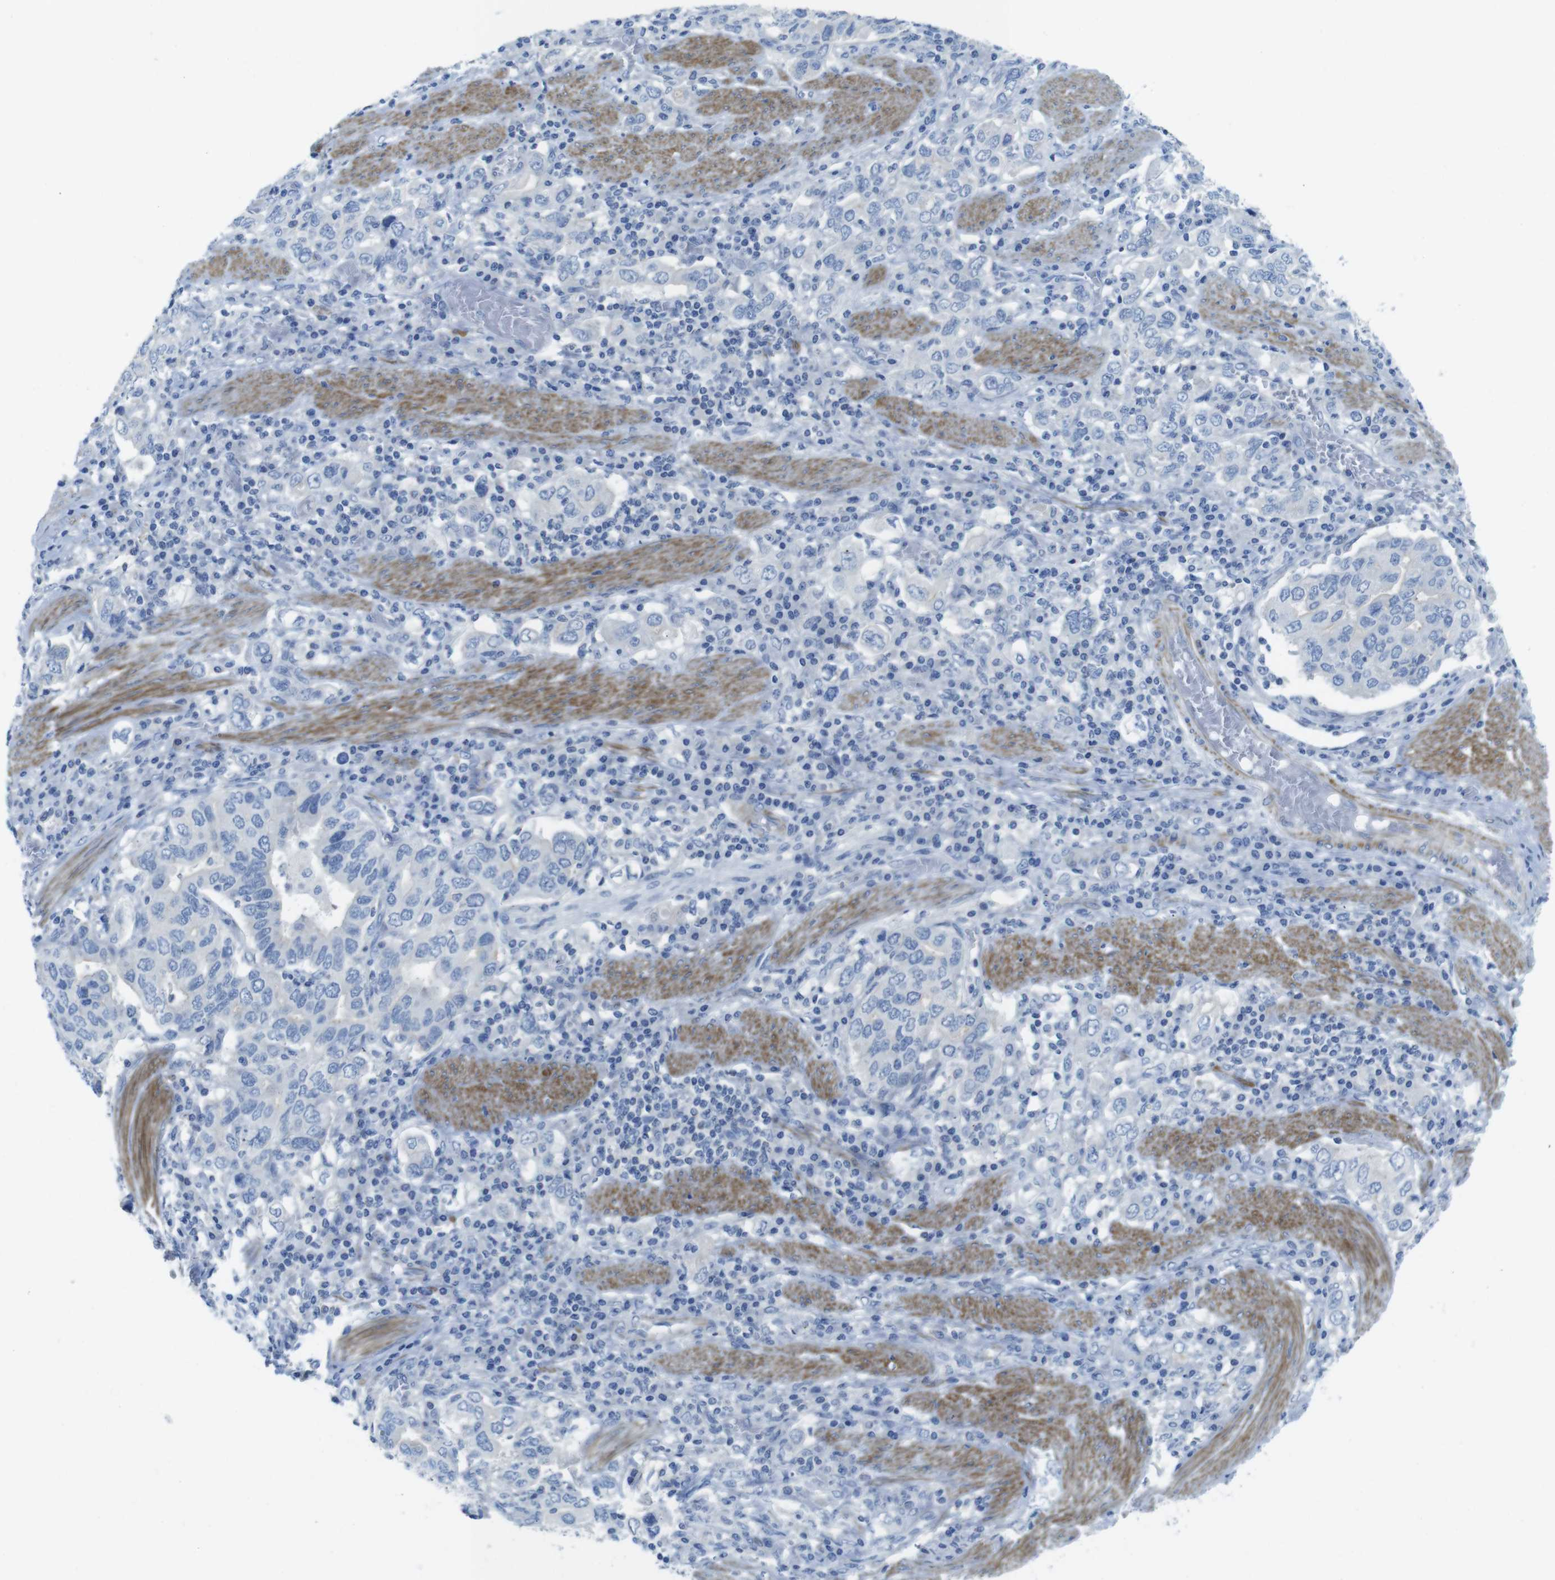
{"staining": {"intensity": "negative", "quantity": "none", "location": "none"}, "tissue": "stomach cancer", "cell_type": "Tumor cells", "image_type": "cancer", "snomed": [{"axis": "morphology", "description": "Adenocarcinoma, NOS"}, {"axis": "topography", "description": "Stomach, upper"}], "caption": "Immunohistochemistry photomicrograph of neoplastic tissue: human stomach cancer stained with DAB (3,3'-diaminobenzidine) displays no significant protein expression in tumor cells.", "gene": "ASIC5", "patient": {"sex": "male", "age": 62}}